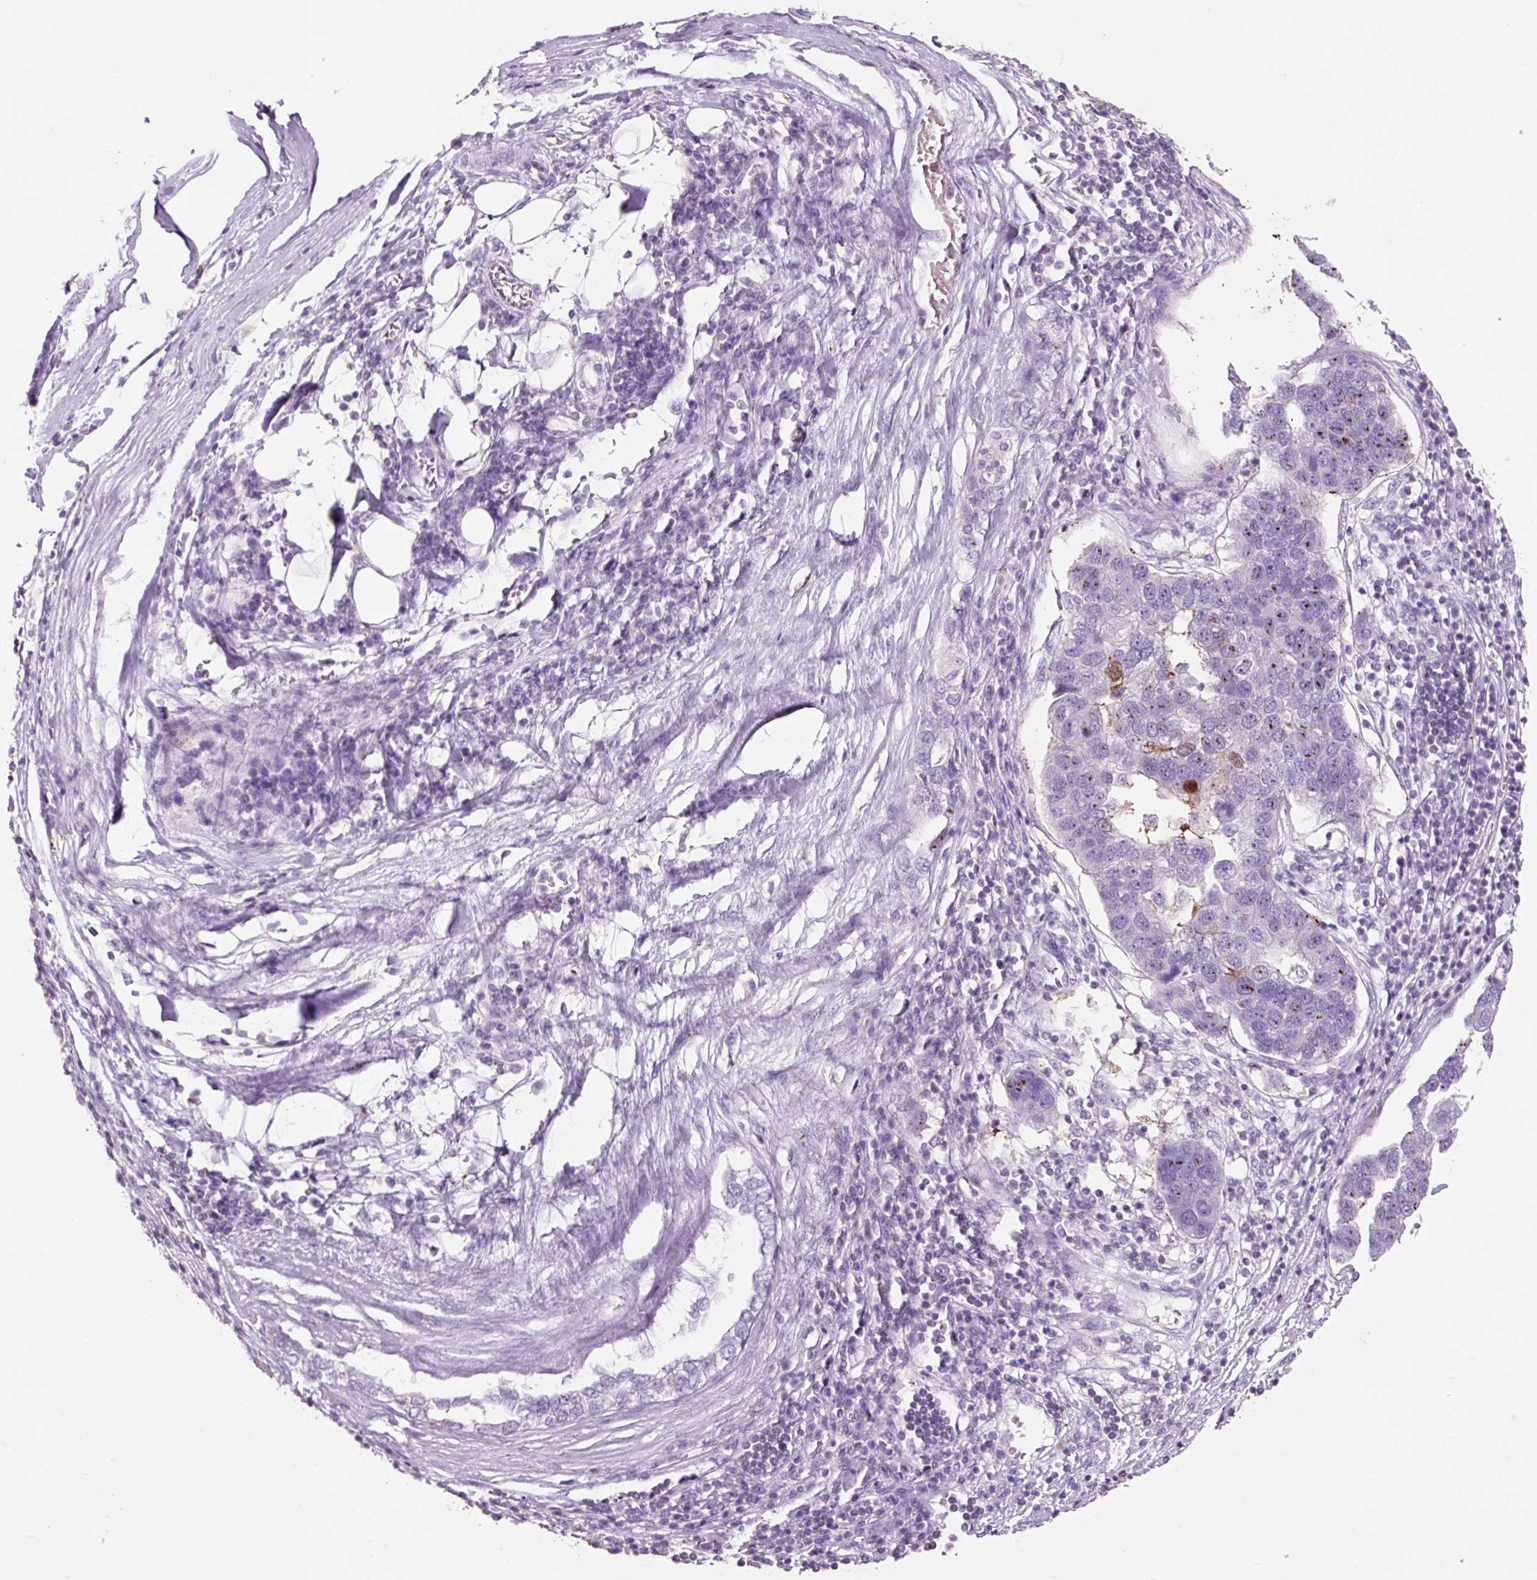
{"staining": {"intensity": "moderate", "quantity": "<25%", "location": "cytoplasmic/membranous"}, "tissue": "pancreatic cancer", "cell_type": "Tumor cells", "image_type": "cancer", "snomed": [{"axis": "morphology", "description": "Adenocarcinoma, NOS"}, {"axis": "topography", "description": "Pancreas"}], "caption": "IHC staining of adenocarcinoma (pancreatic), which demonstrates low levels of moderate cytoplasmic/membranous positivity in about <25% of tumor cells indicating moderate cytoplasmic/membranous protein staining. The staining was performed using DAB (3,3'-diaminobenzidine) (brown) for protein detection and nuclei were counterstained in hematoxylin (blue).", "gene": "OR10A7", "patient": {"sex": "female", "age": 61}}